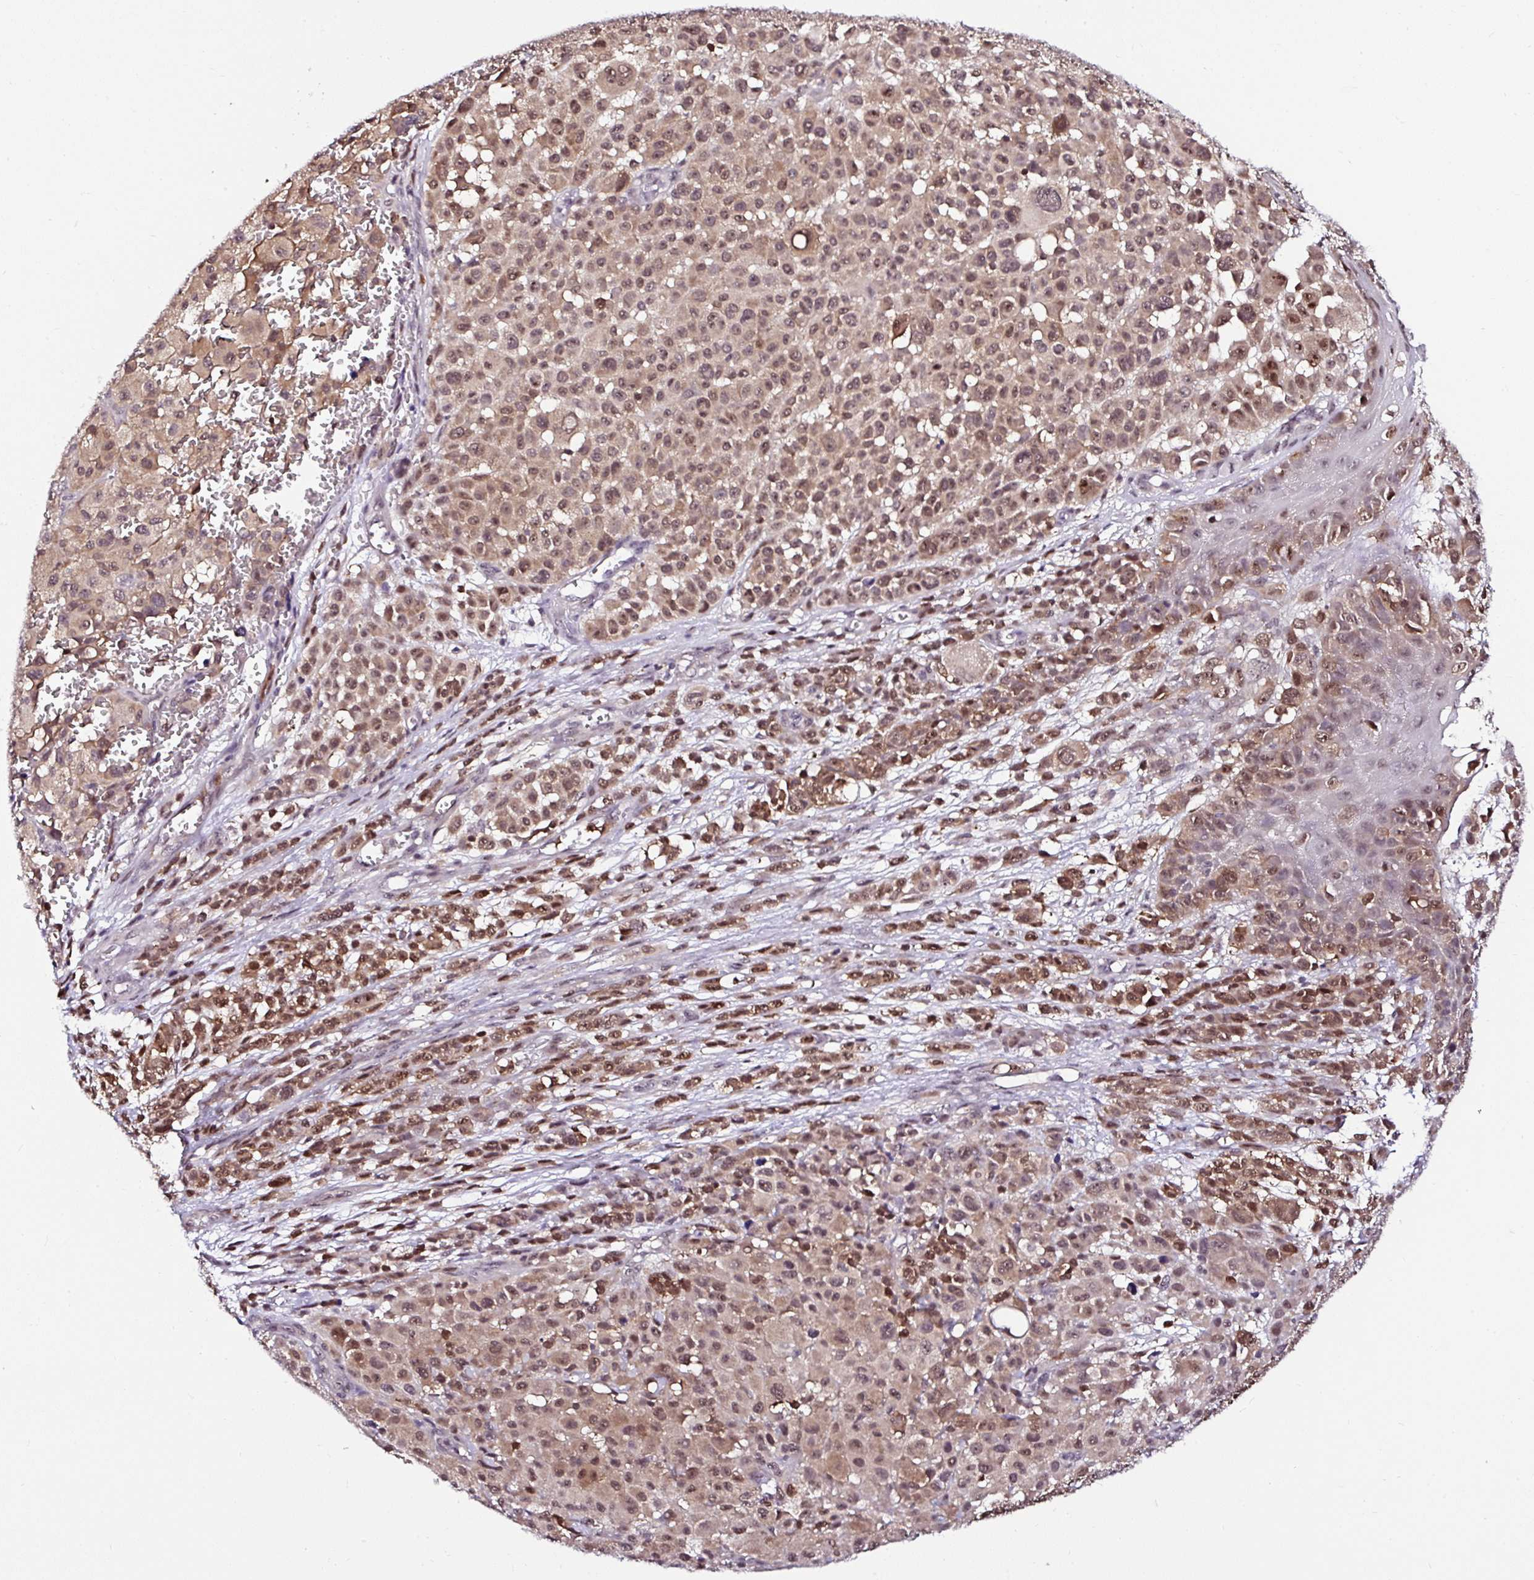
{"staining": {"intensity": "moderate", "quantity": ">75%", "location": "nuclear"}, "tissue": "melanoma", "cell_type": "Tumor cells", "image_type": "cancer", "snomed": [{"axis": "morphology", "description": "Malignant melanoma, NOS"}, {"axis": "topography", "description": "Skin"}], "caption": "Melanoma stained with a brown dye shows moderate nuclear positive positivity in approximately >75% of tumor cells.", "gene": "PIN4", "patient": {"sex": "female", "age": 74}}